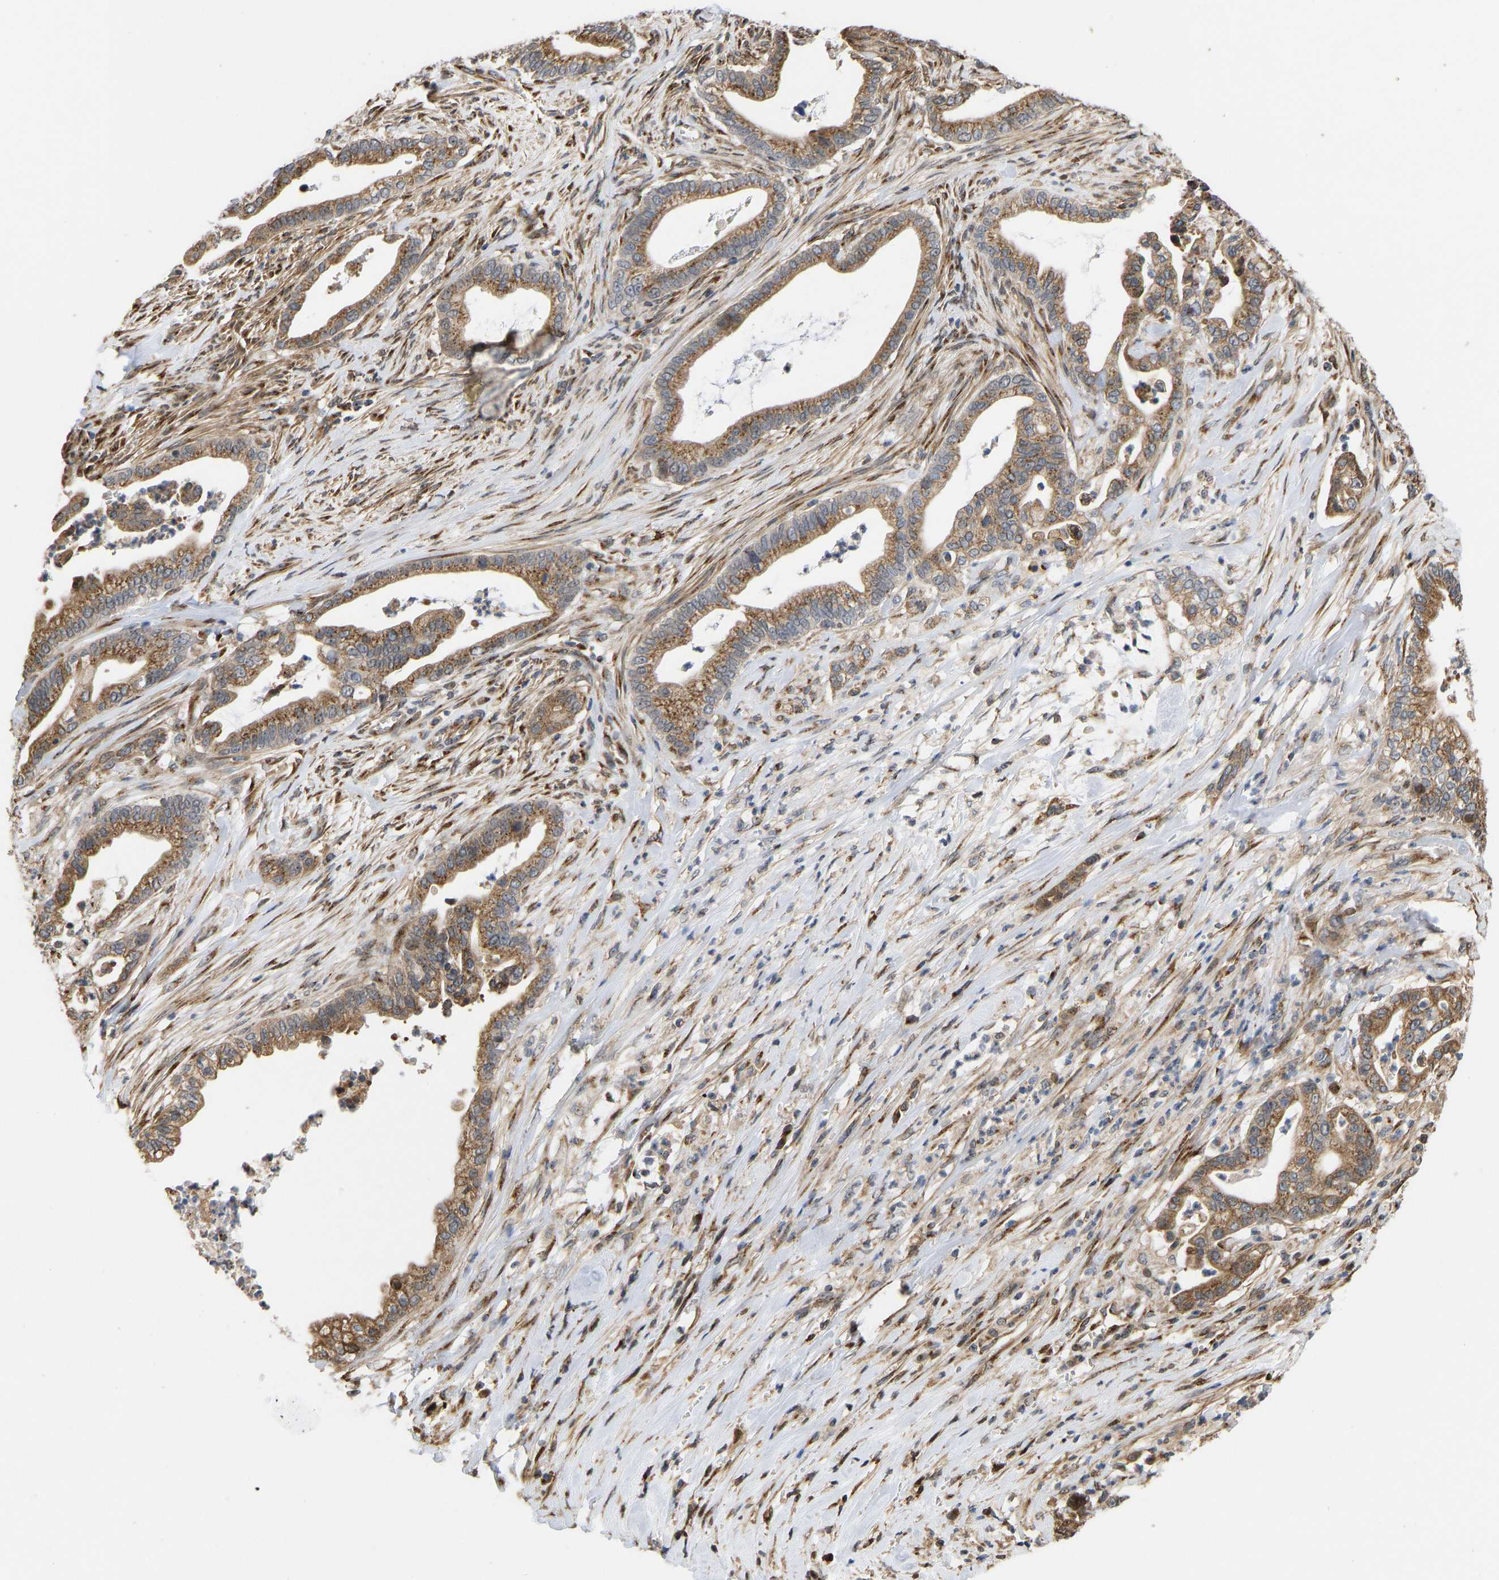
{"staining": {"intensity": "moderate", "quantity": ">75%", "location": "cytoplasmic/membranous"}, "tissue": "pancreatic cancer", "cell_type": "Tumor cells", "image_type": "cancer", "snomed": [{"axis": "morphology", "description": "Adenocarcinoma, NOS"}, {"axis": "topography", "description": "Pancreas"}], "caption": "This histopathology image demonstrates immunohistochemistry staining of pancreatic cancer, with medium moderate cytoplasmic/membranous staining in about >75% of tumor cells.", "gene": "YIPF4", "patient": {"sex": "male", "age": 69}}